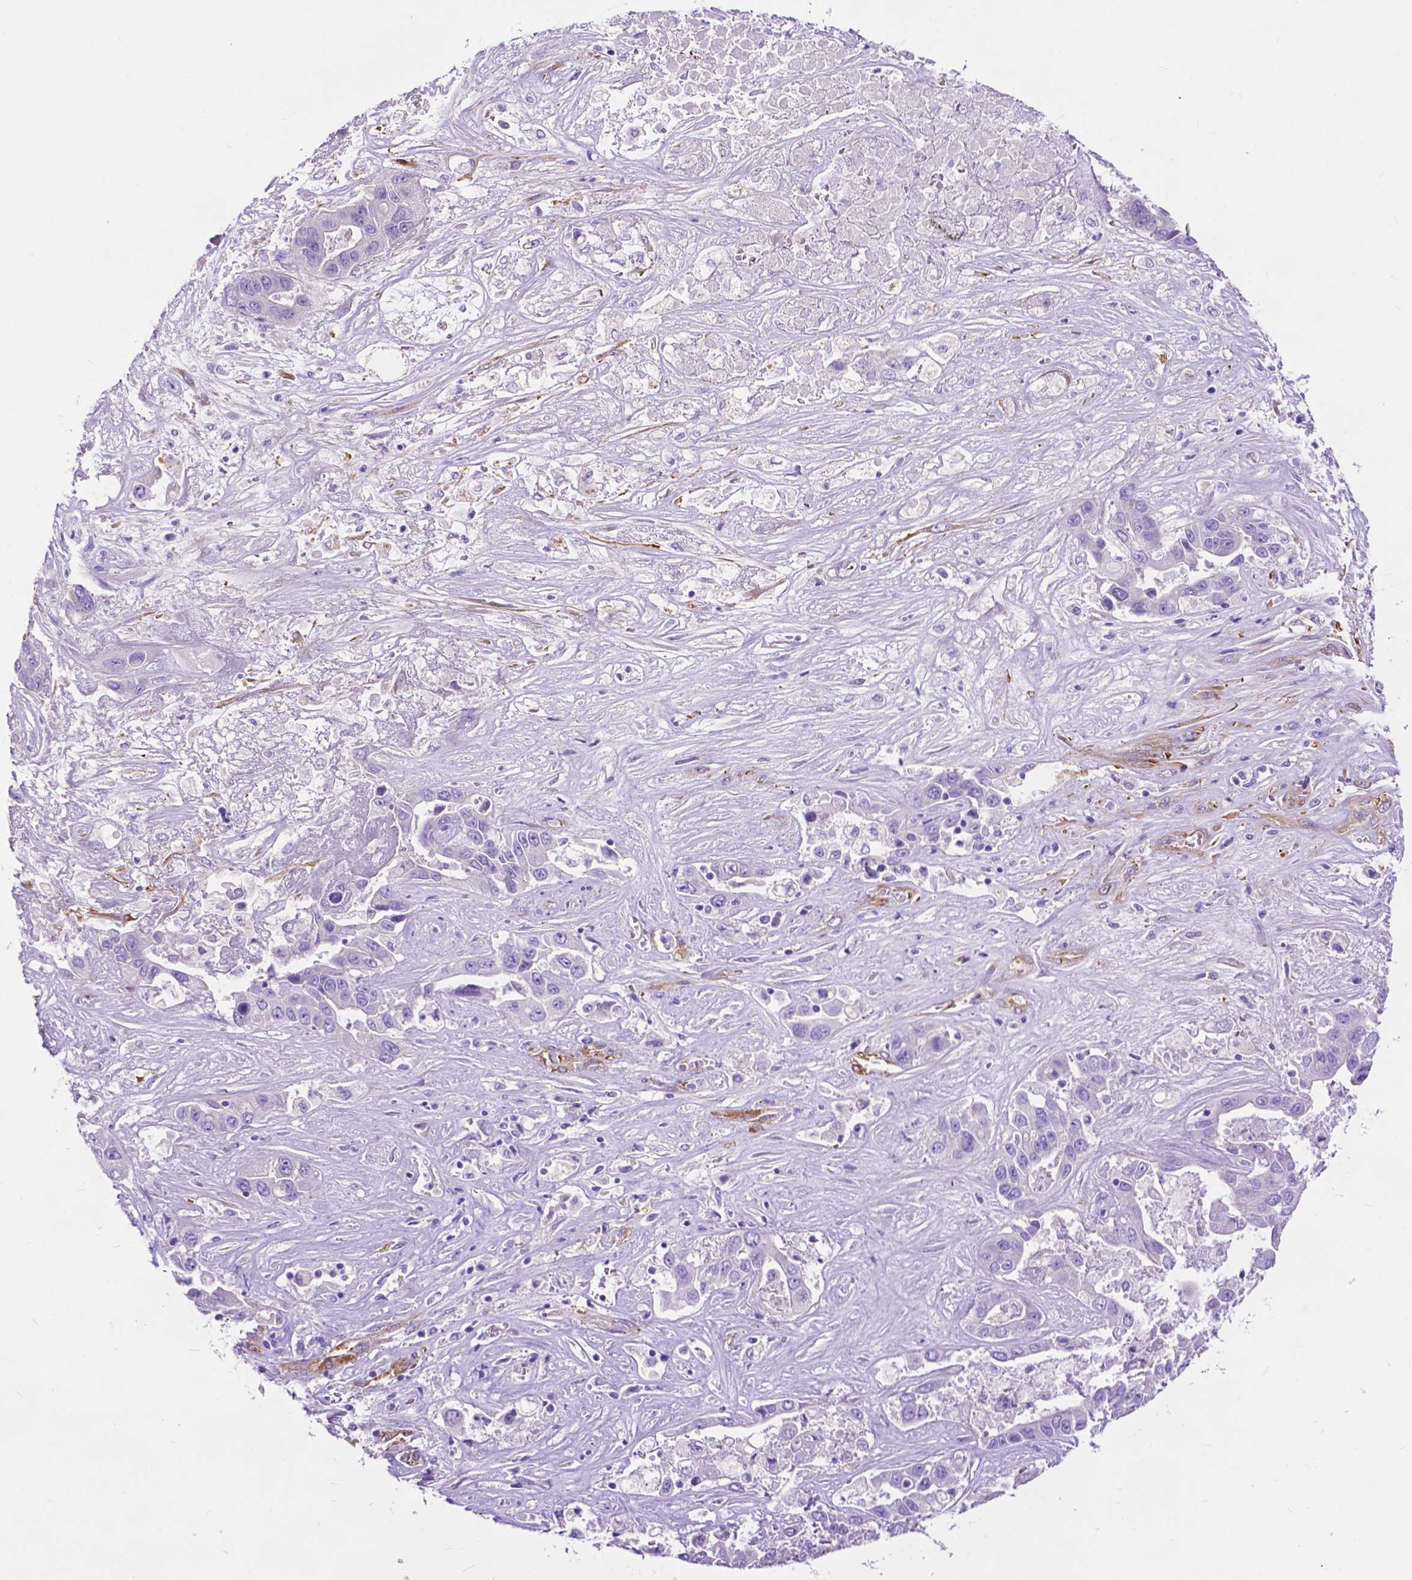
{"staining": {"intensity": "negative", "quantity": "none", "location": "none"}, "tissue": "liver cancer", "cell_type": "Tumor cells", "image_type": "cancer", "snomed": [{"axis": "morphology", "description": "Cholangiocarcinoma"}, {"axis": "topography", "description": "Liver"}], "caption": "DAB (3,3'-diaminobenzidine) immunohistochemical staining of liver cancer displays no significant positivity in tumor cells.", "gene": "PCDHA12", "patient": {"sex": "female", "age": 52}}